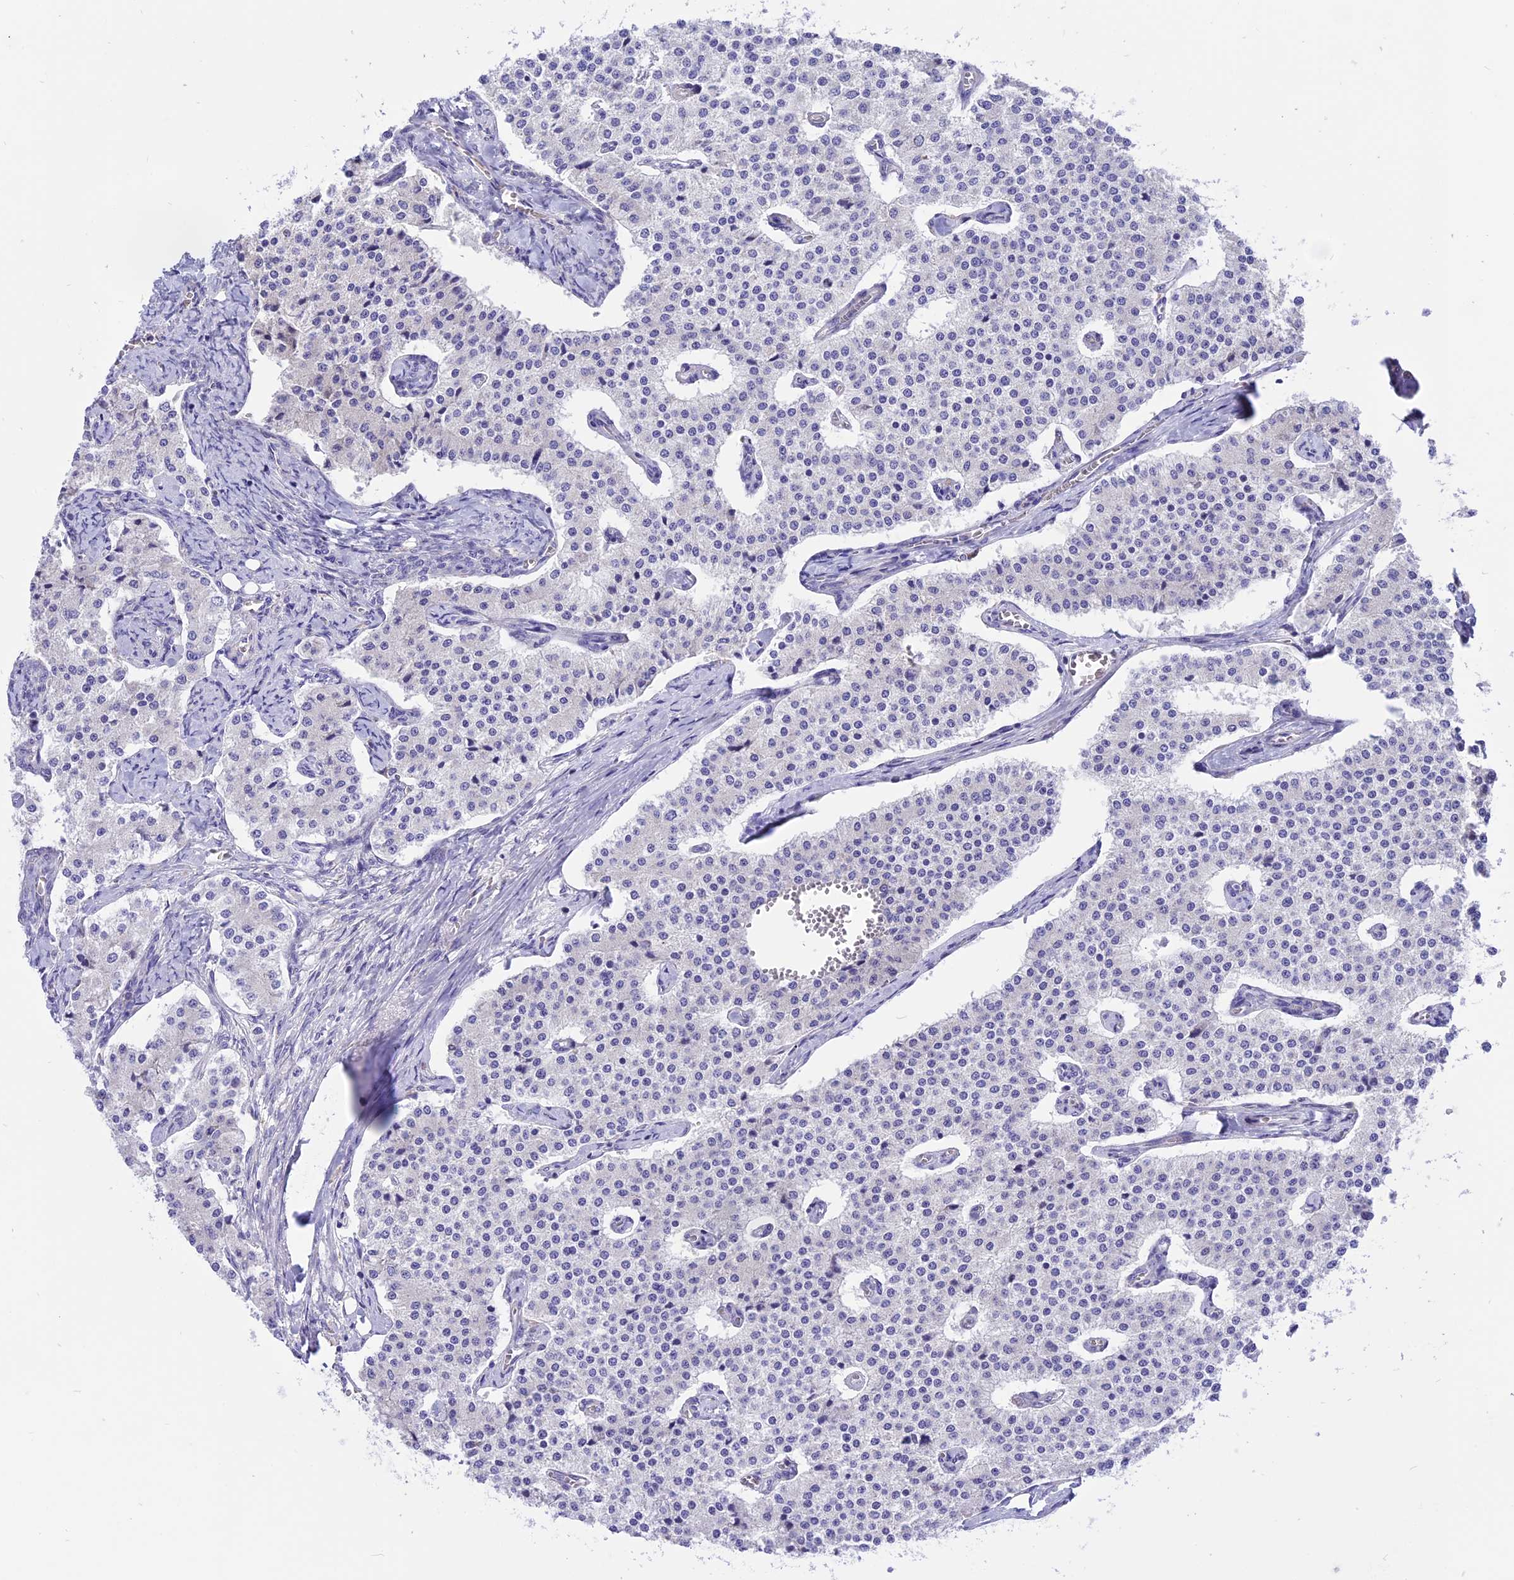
{"staining": {"intensity": "negative", "quantity": "none", "location": "none"}, "tissue": "carcinoid", "cell_type": "Tumor cells", "image_type": "cancer", "snomed": [{"axis": "morphology", "description": "Carcinoid, malignant, NOS"}, {"axis": "topography", "description": "Colon"}], "caption": "The image displays no significant positivity in tumor cells of malignant carcinoid.", "gene": "ARMCX6", "patient": {"sex": "female", "age": 52}}